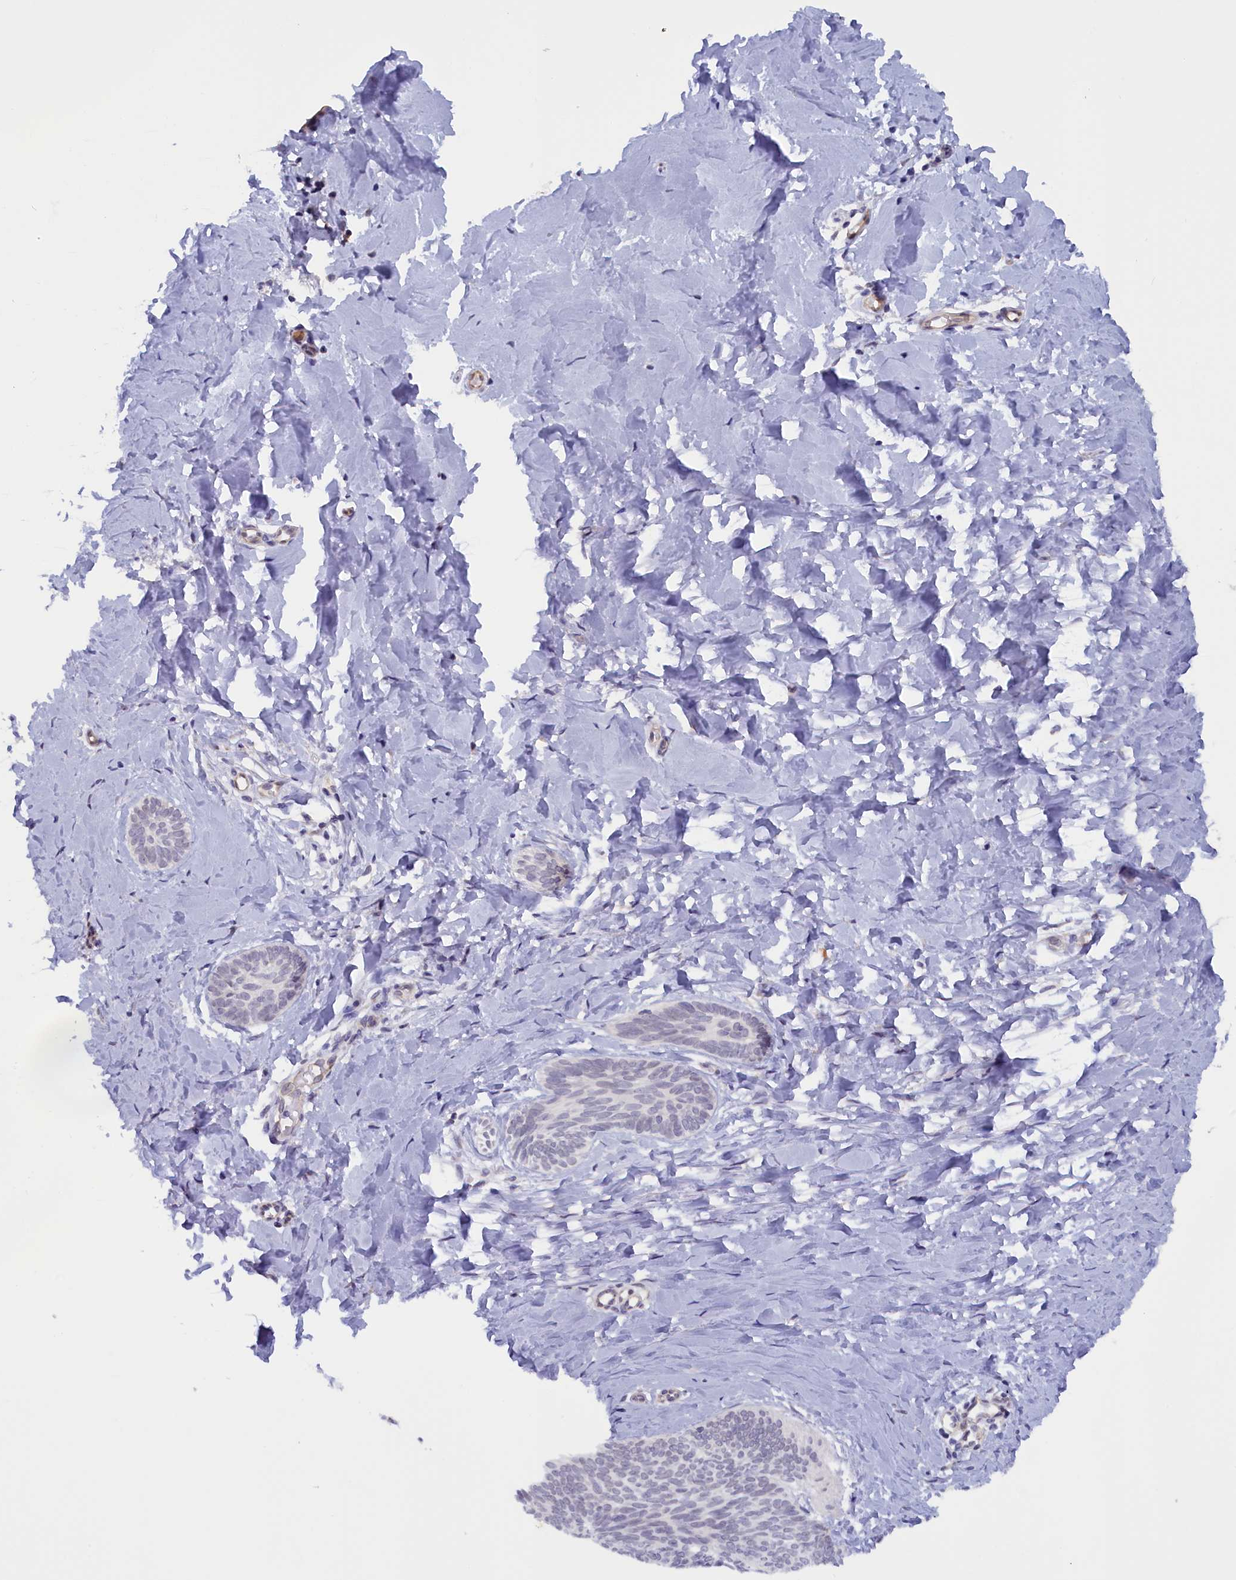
{"staining": {"intensity": "negative", "quantity": "none", "location": "none"}, "tissue": "skin cancer", "cell_type": "Tumor cells", "image_type": "cancer", "snomed": [{"axis": "morphology", "description": "Basal cell carcinoma"}, {"axis": "topography", "description": "Skin"}], "caption": "An image of skin cancer stained for a protein reveals no brown staining in tumor cells.", "gene": "IGFALS", "patient": {"sex": "female", "age": 81}}